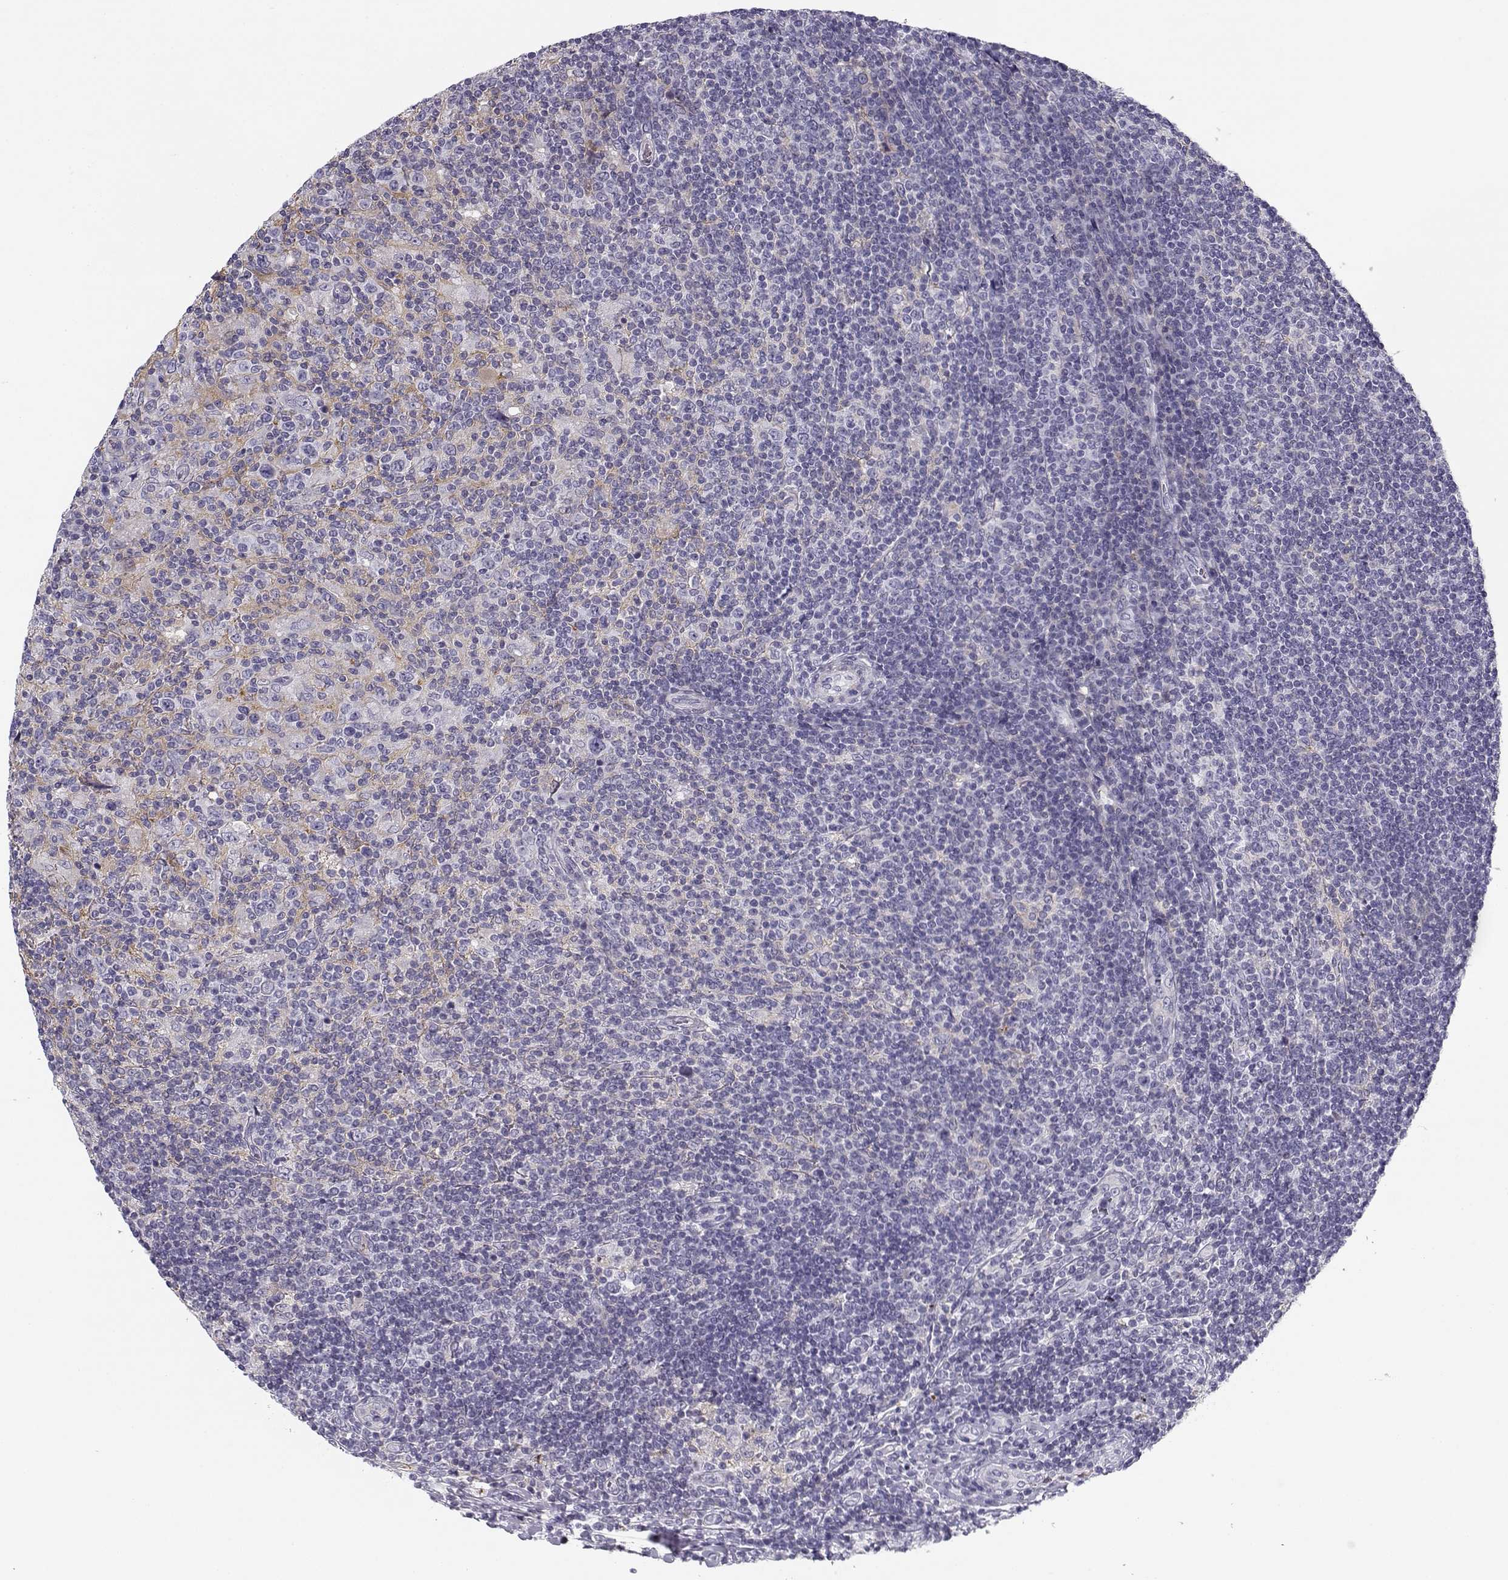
{"staining": {"intensity": "negative", "quantity": "none", "location": "none"}, "tissue": "lymphoma", "cell_type": "Tumor cells", "image_type": "cancer", "snomed": [{"axis": "morphology", "description": "Hodgkin's disease, NOS"}, {"axis": "topography", "description": "Lymph node"}], "caption": "This is a image of immunohistochemistry (IHC) staining of Hodgkin's disease, which shows no positivity in tumor cells.", "gene": "CREB3L3", "patient": {"sex": "male", "age": 40}}